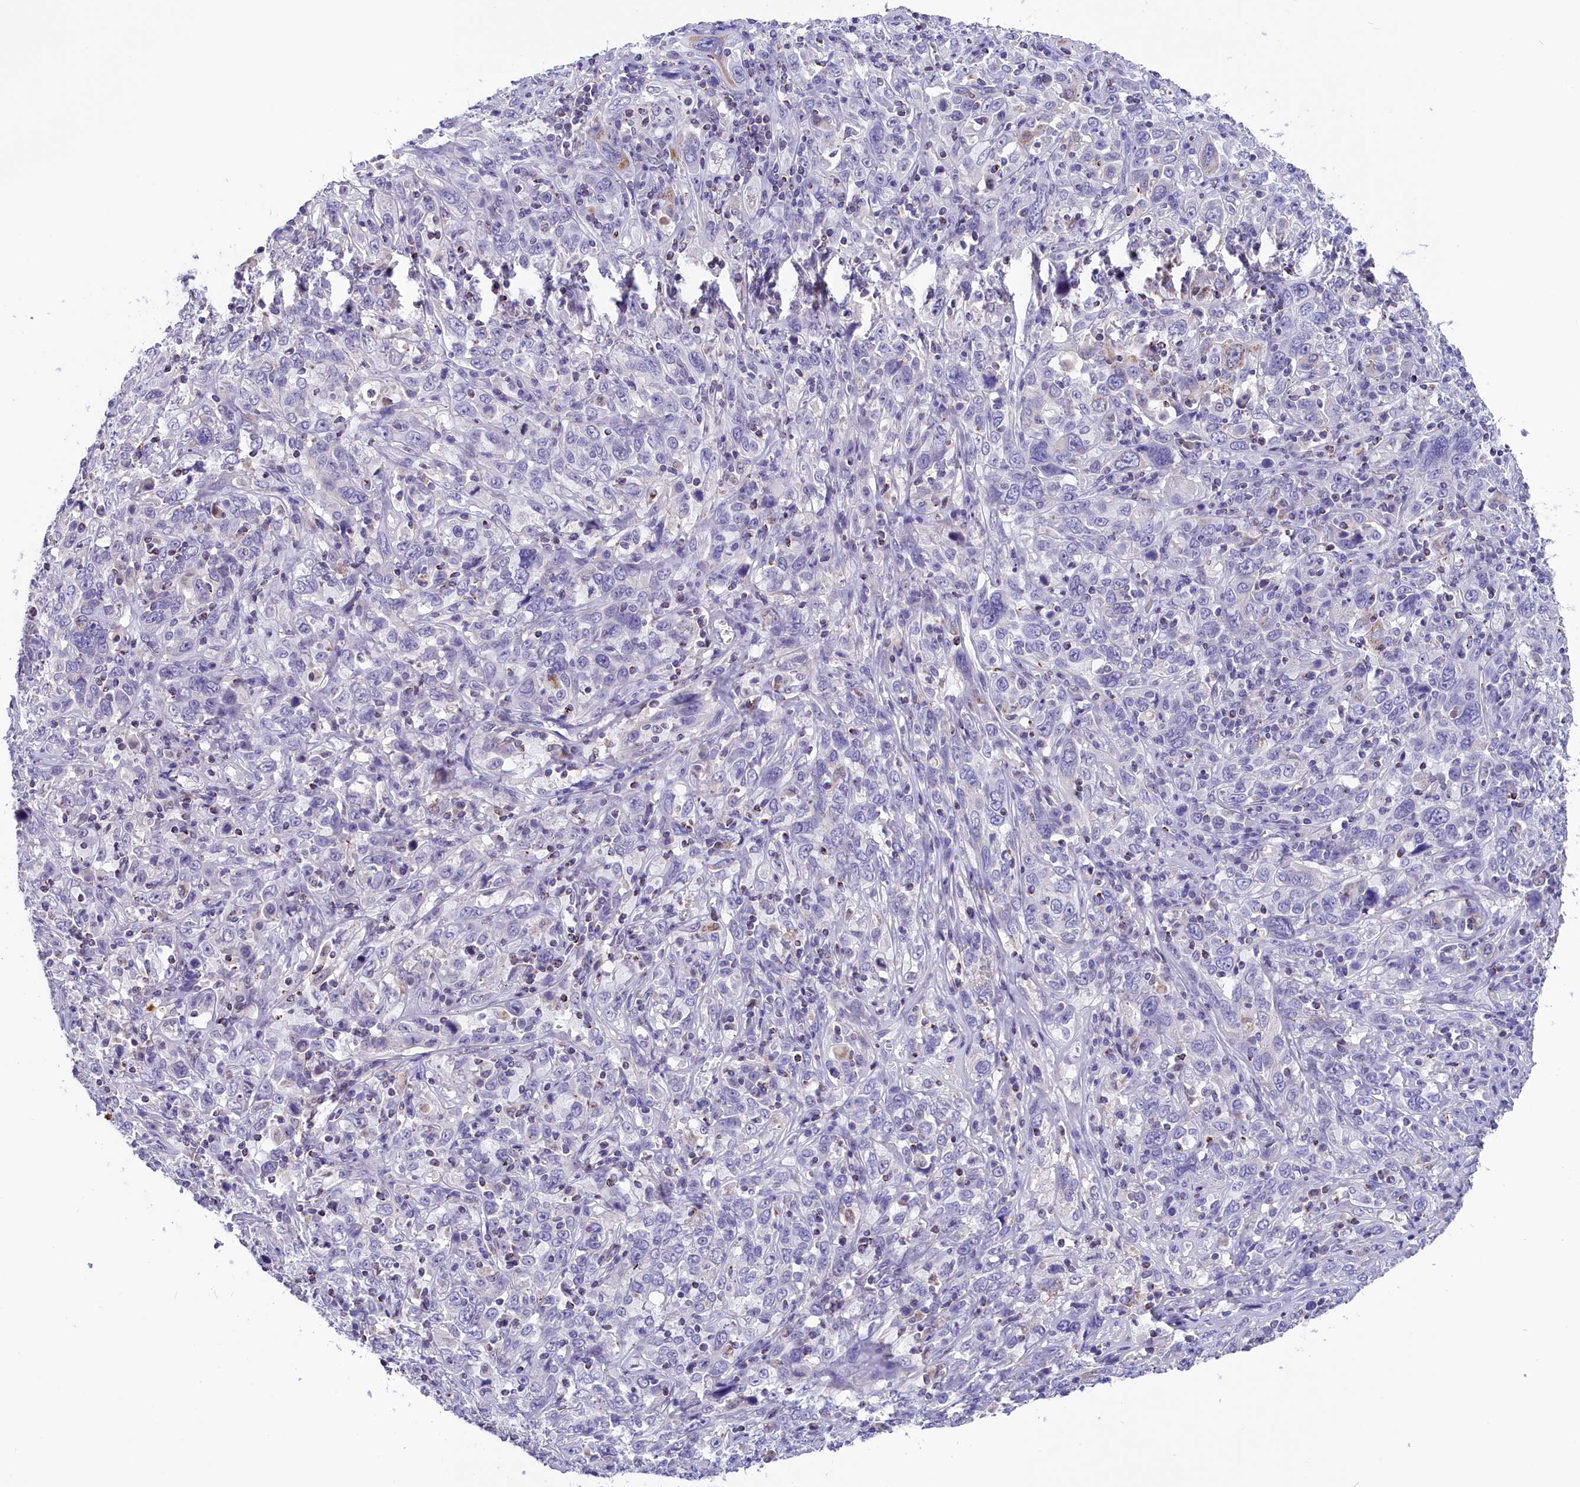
{"staining": {"intensity": "negative", "quantity": "none", "location": "none"}, "tissue": "cervical cancer", "cell_type": "Tumor cells", "image_type": "cancer", "snomed": [{"axis": "morphology", "description": "Squamous cell carcinoma, NOS"}, {"axis": "topography", "description": "Cervix"}], "caption": "High power microscopy histopathology image of an IHC image of cervical cancer (squamous cell carcinoma), revealing no significant staining in tumor cells.", "gene": "ABAT", "patient": {"sex": "female", "age": 46}}